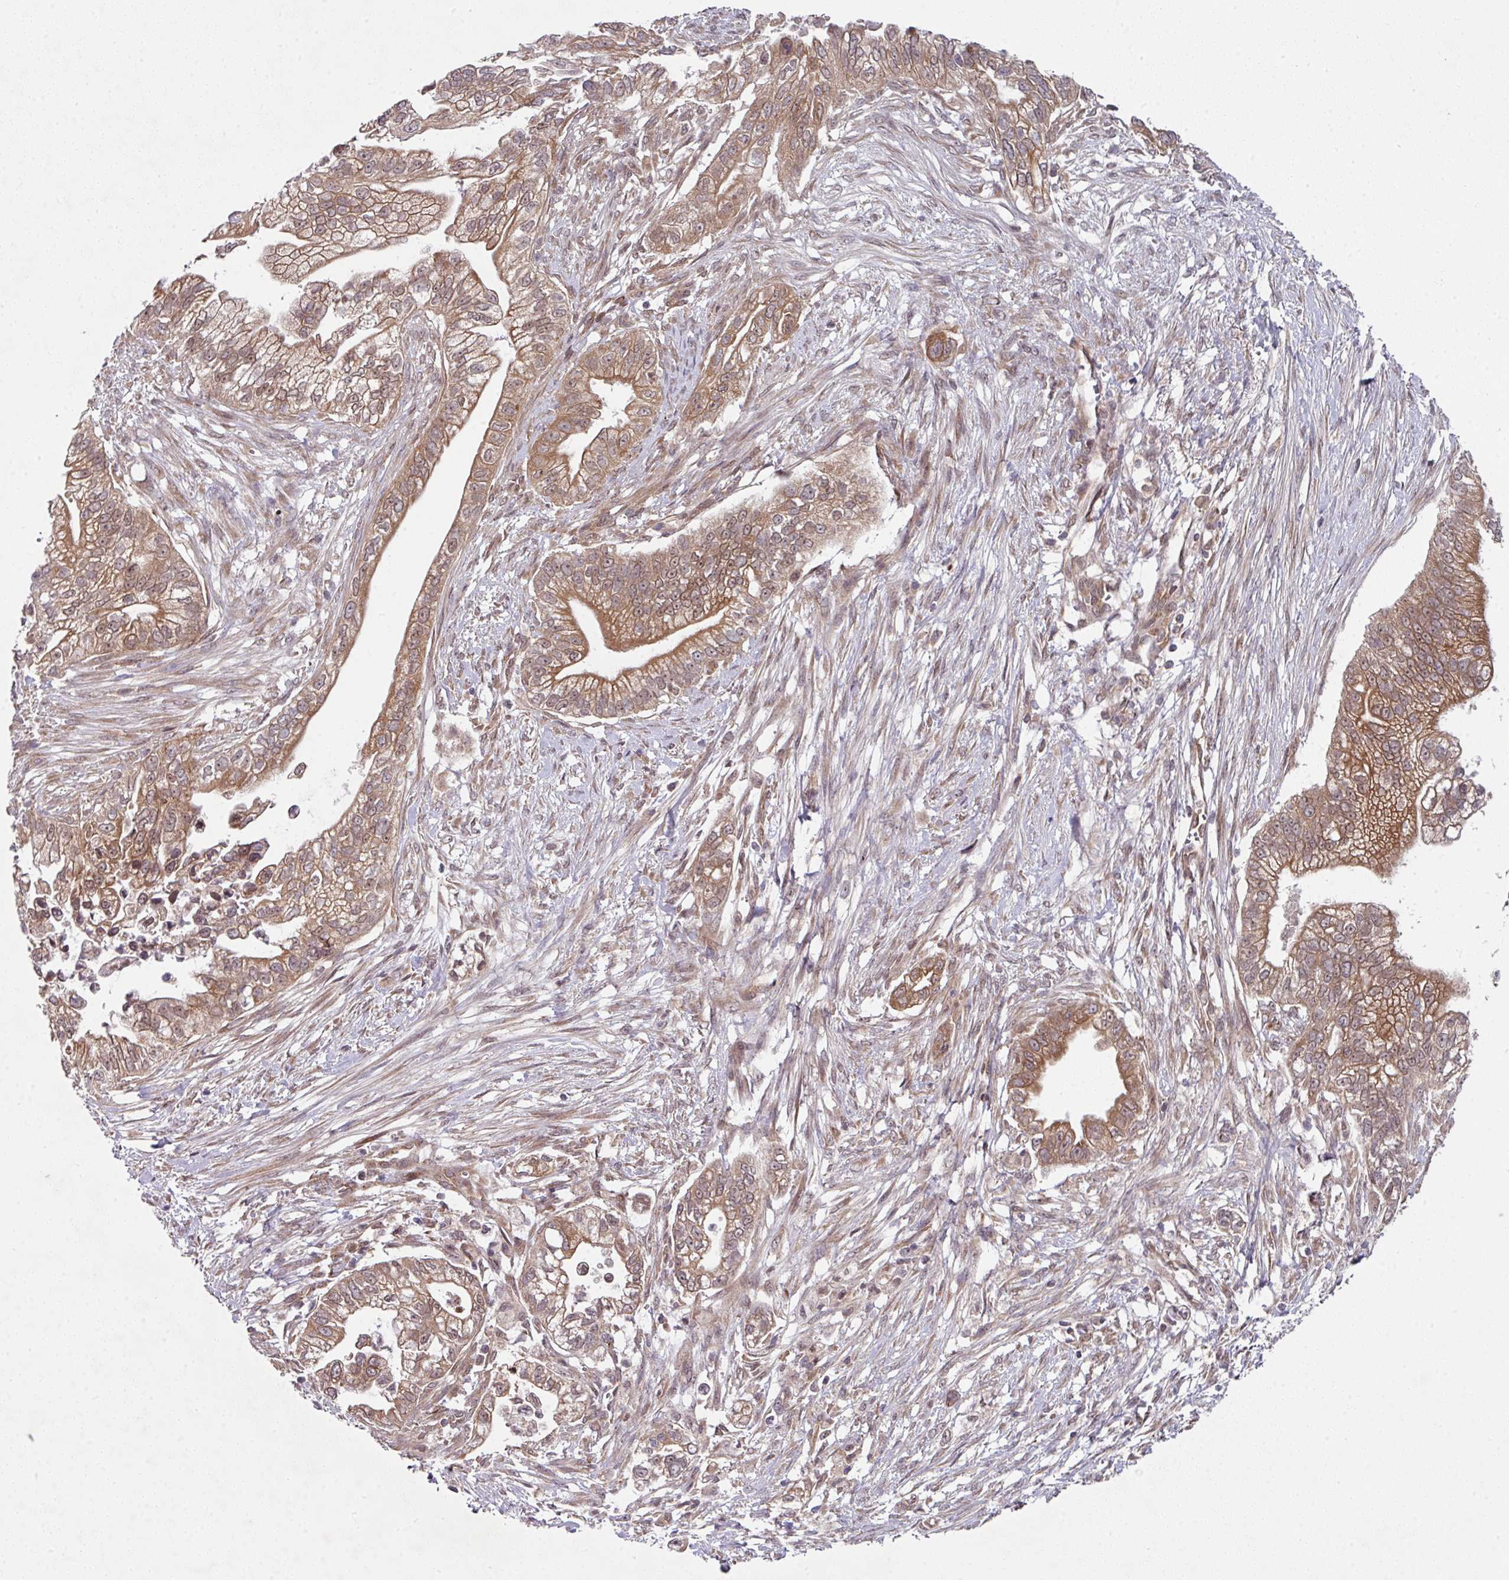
{"staining": {"intensity": "moderate", "quantity": ">75%", "location": "cytoplasmic/membranous,nuclear"}, "tissue": "pancreatic cancer", "cell_type": "Tumor cells", "image_type": "cancer", "snomed": [{"axis": "morphology", "description": "Adenocarcinoma, NOS"}, {"axis": "topography", "description": "Pancreas"}], "caption": "Immunohistochemistry (DAB (3,3'-diaminobenzidine)) staining of adenocarcinoma (pancreatic) reveals moderate cytoplasmic/membranous and nuclear protein staining in approximately >75% of tumor cells.", "gene": "CAMLG", "patient": {"sex": "male", "age": 70}}